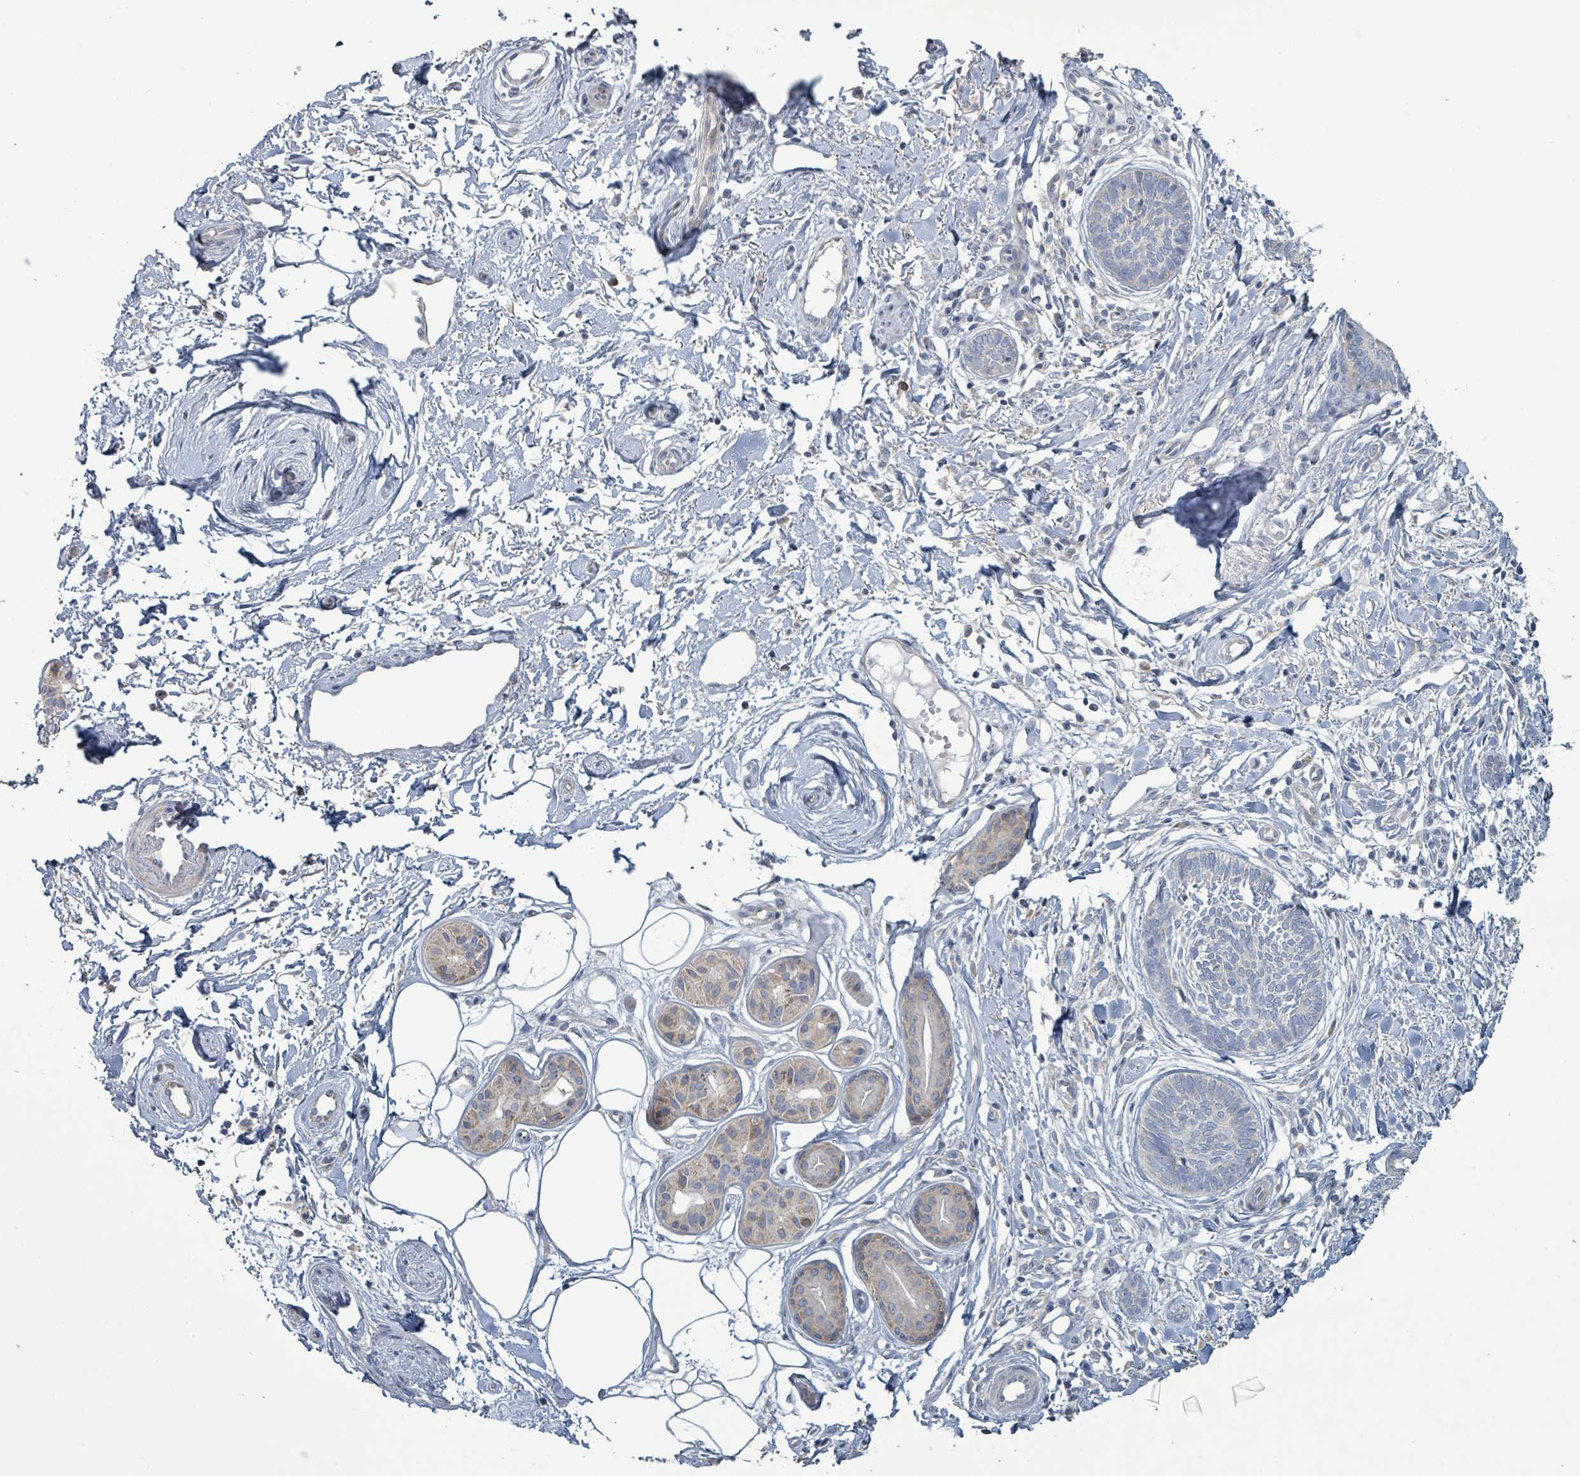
{"staining": {"intensity": "weak", "quantity": "<25%", "location": "cytoplasmic/membranous"}, "tissue": "skin cancer", "cell_type": "Tumor cells", "image_type": "cancer", "snomed": [{"axis": "morphology", "description": "Basal cell carcinoma"}, {"axis": "topography", "description": "Skin"}], "caption": "Tumor cells show no significant protein expression in skin cancer (basal cell carcinoma).", "gene": "RPL32", "patient": {"sex": "female", "age": 81}}